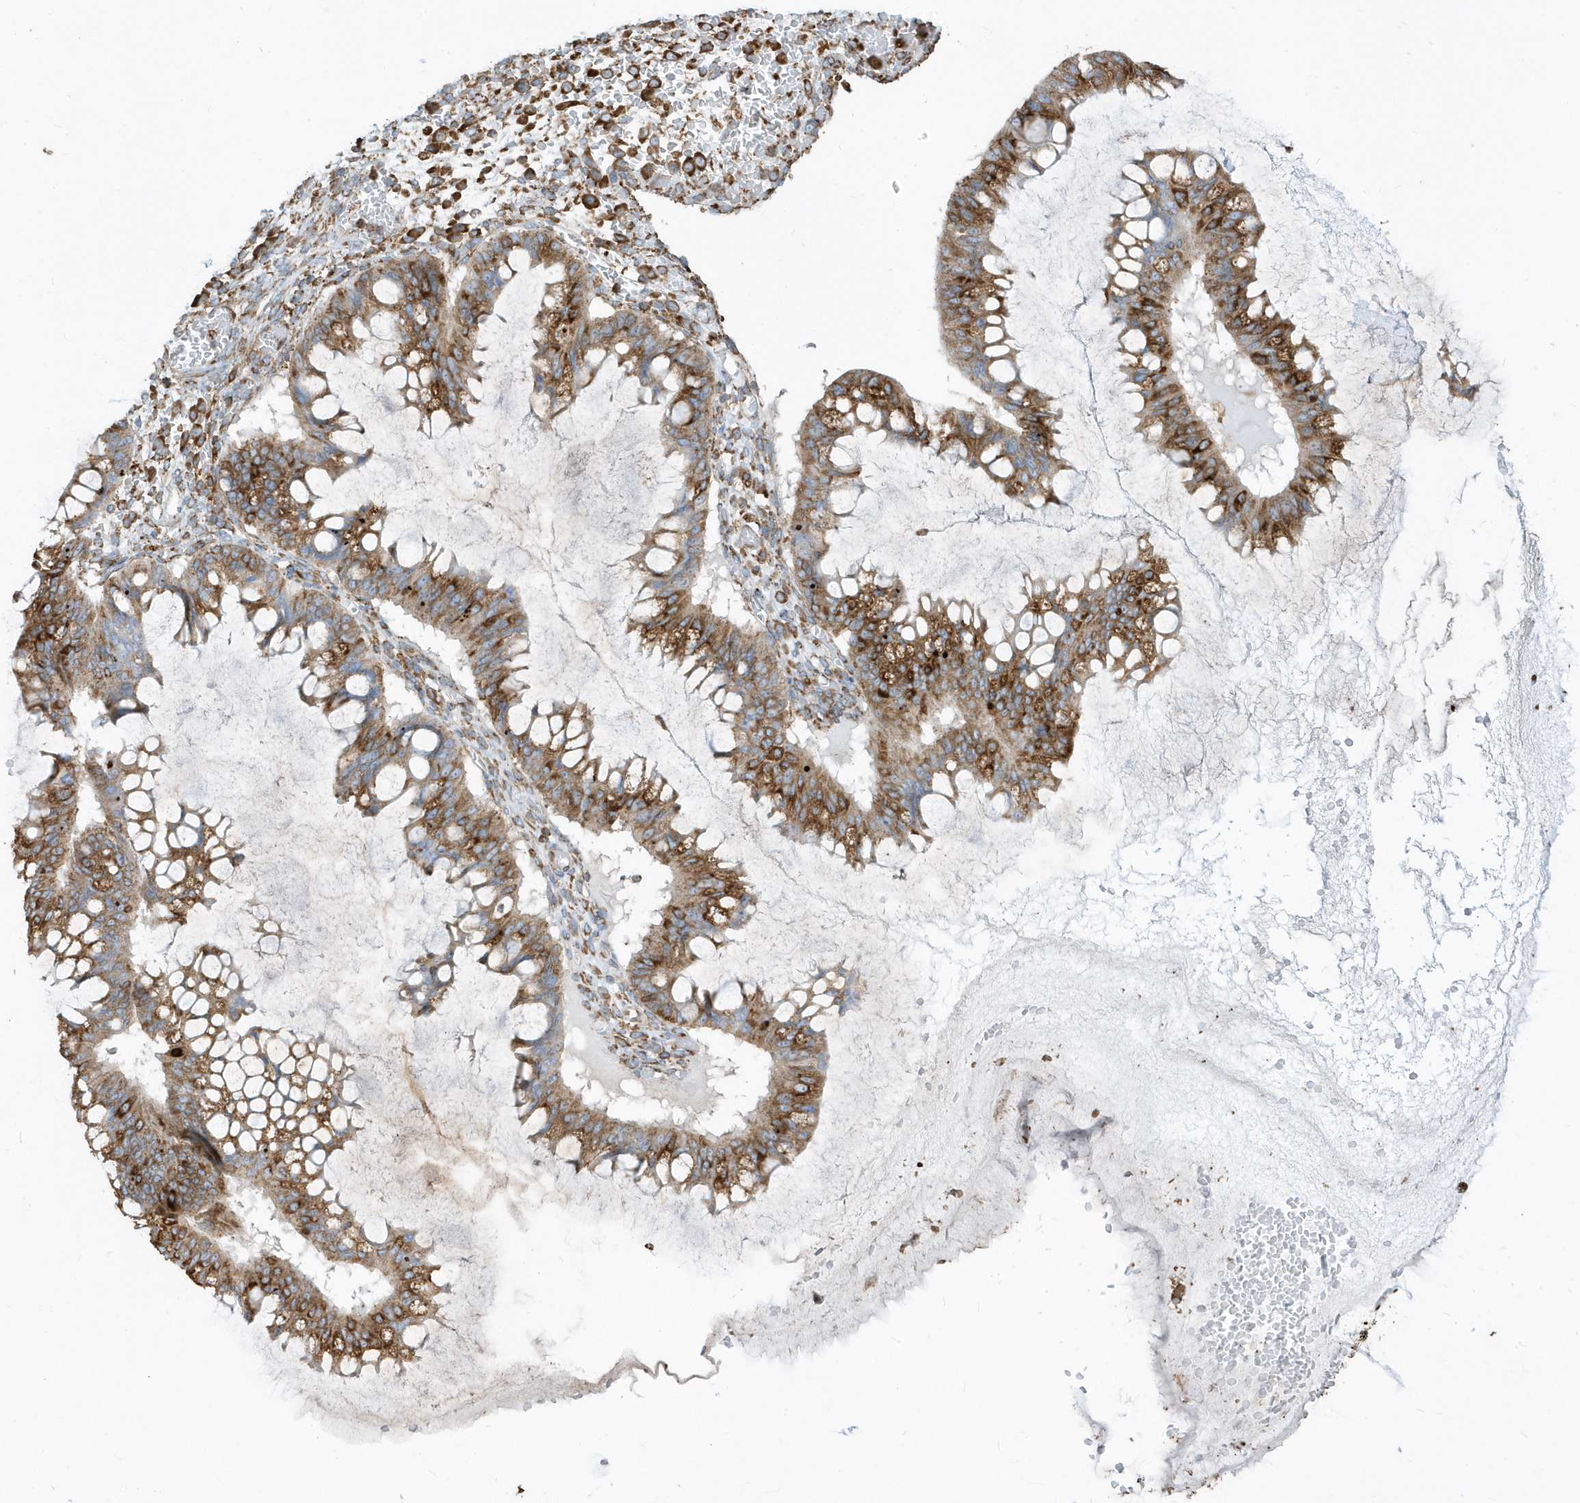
{"staining": {"intensity": "strong", "quantity": "25%-75%", "location": "cytoplasmic/membranous"}, "tissue": "ovarian cancer", "cell_type": "Tumor cells", "image_type": "cancer", "snomed": [{"axis": "morphology", "description": "Cystadenocarcinoma, mucinous, NOS"}, {"axis": "topography", "description": "Ovary"}], "caption": "IHC photomicrograph of neoplastic tissue: ovarian cancer stained using immunohistochemistry shows high levels of strong protein expression localized specifically in the cytoplasmic/membranous of tumor cells, appearing as a cytoplasmic/membranous brown color.", "gene": "PDIA6", "patient": {"sex": "female", "age": 73}}